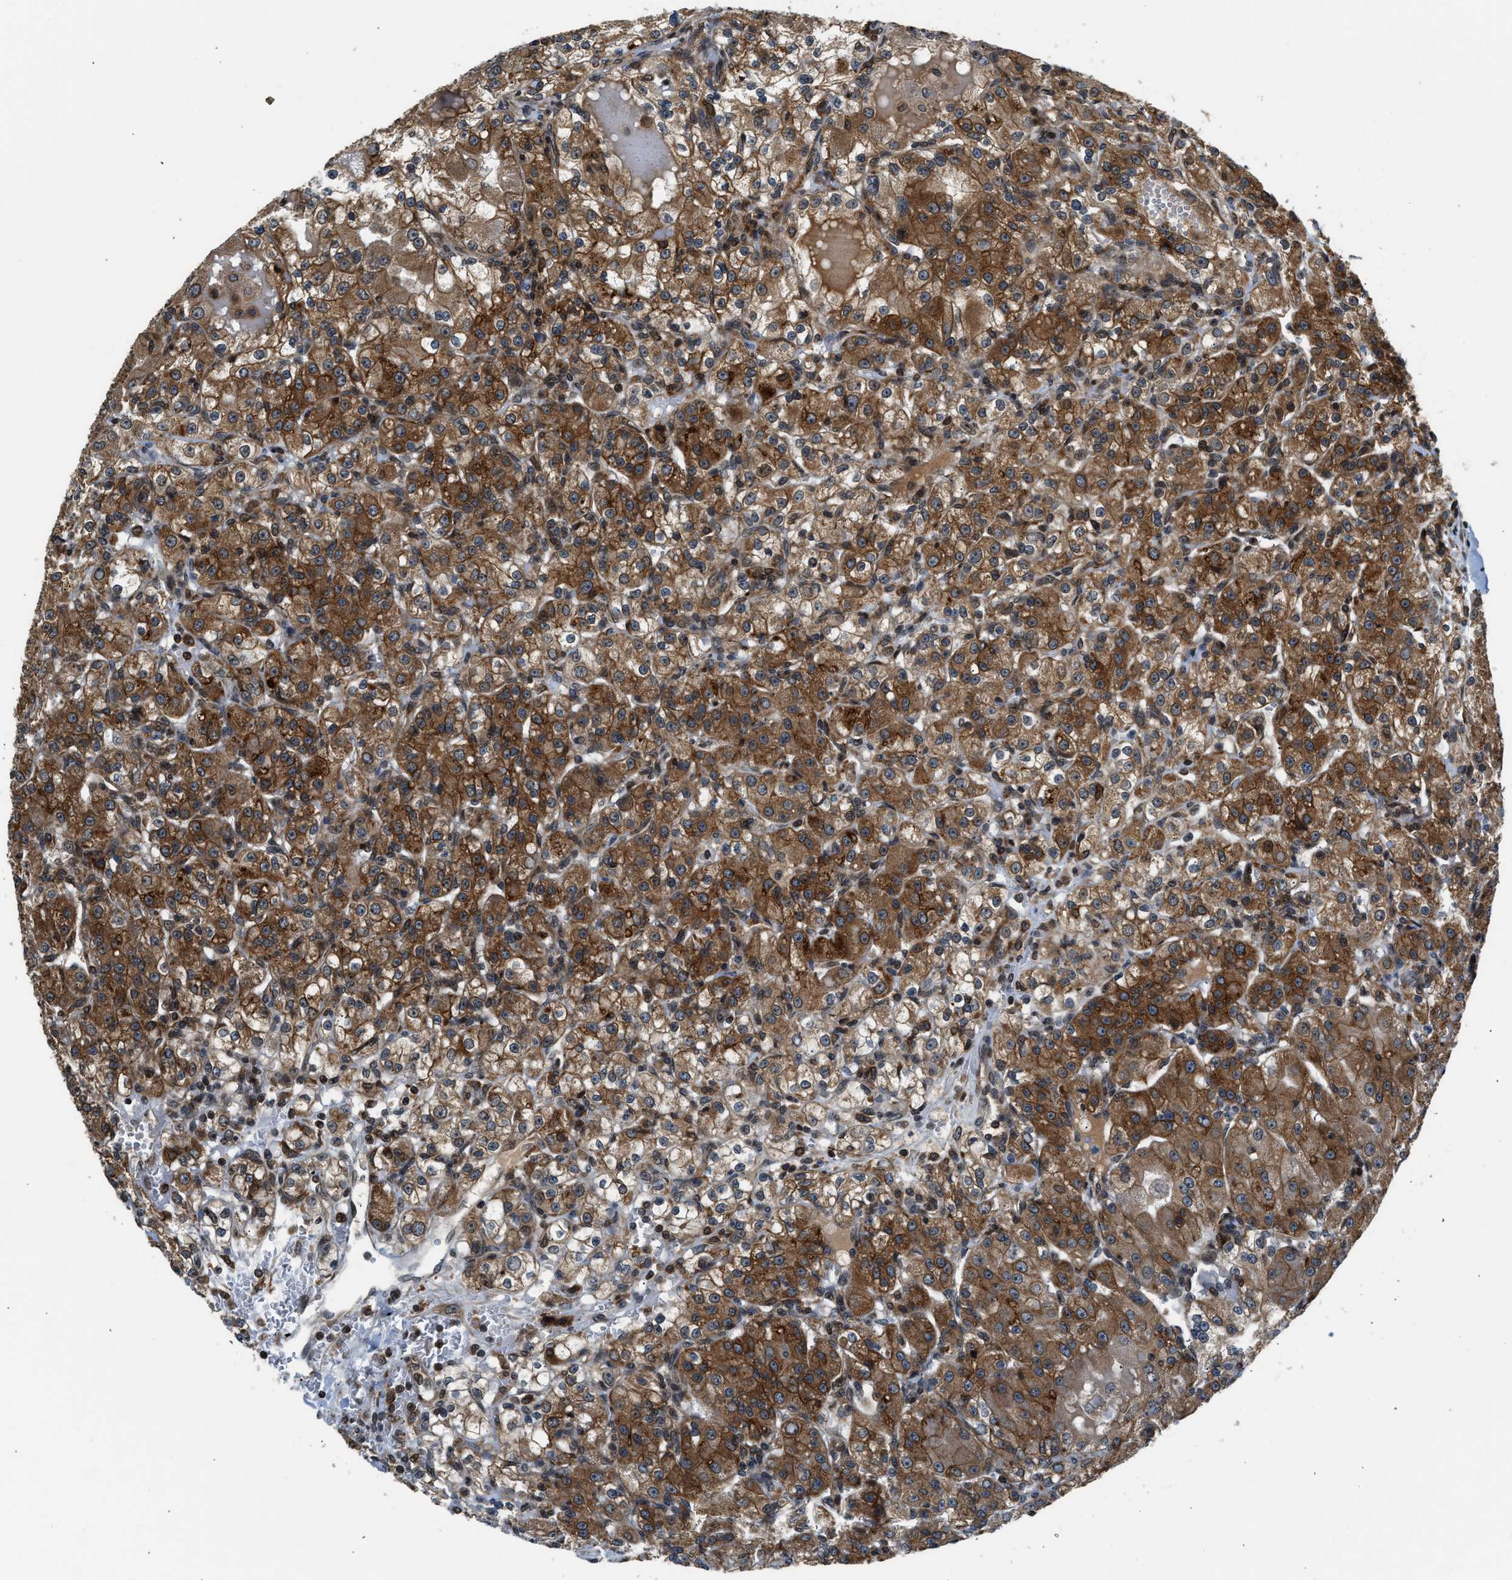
{"staining": {"intensity": "strong", "quantity": ">75%", "location": "cytoplasmic/membranous"}, "tissue": "renal cancer", "cell_type": "Tumor cells", "image_type": "cancer", "snomed": [{"axis": "morphology", "description": "Normal tissue, NOS"}, {"axis": "morphology", "description": "Adenocarcinoma, NOS"}, {"axis": "topography", "description": "Kidney"}], "caption": "Protein staining shows strong cytoplasmic/membranous expression in approximately >75% of tumor cells in adenocarcinoma (renal).", "gene": "RETREG3", "patient": {"sex": "male", "age": 61}}